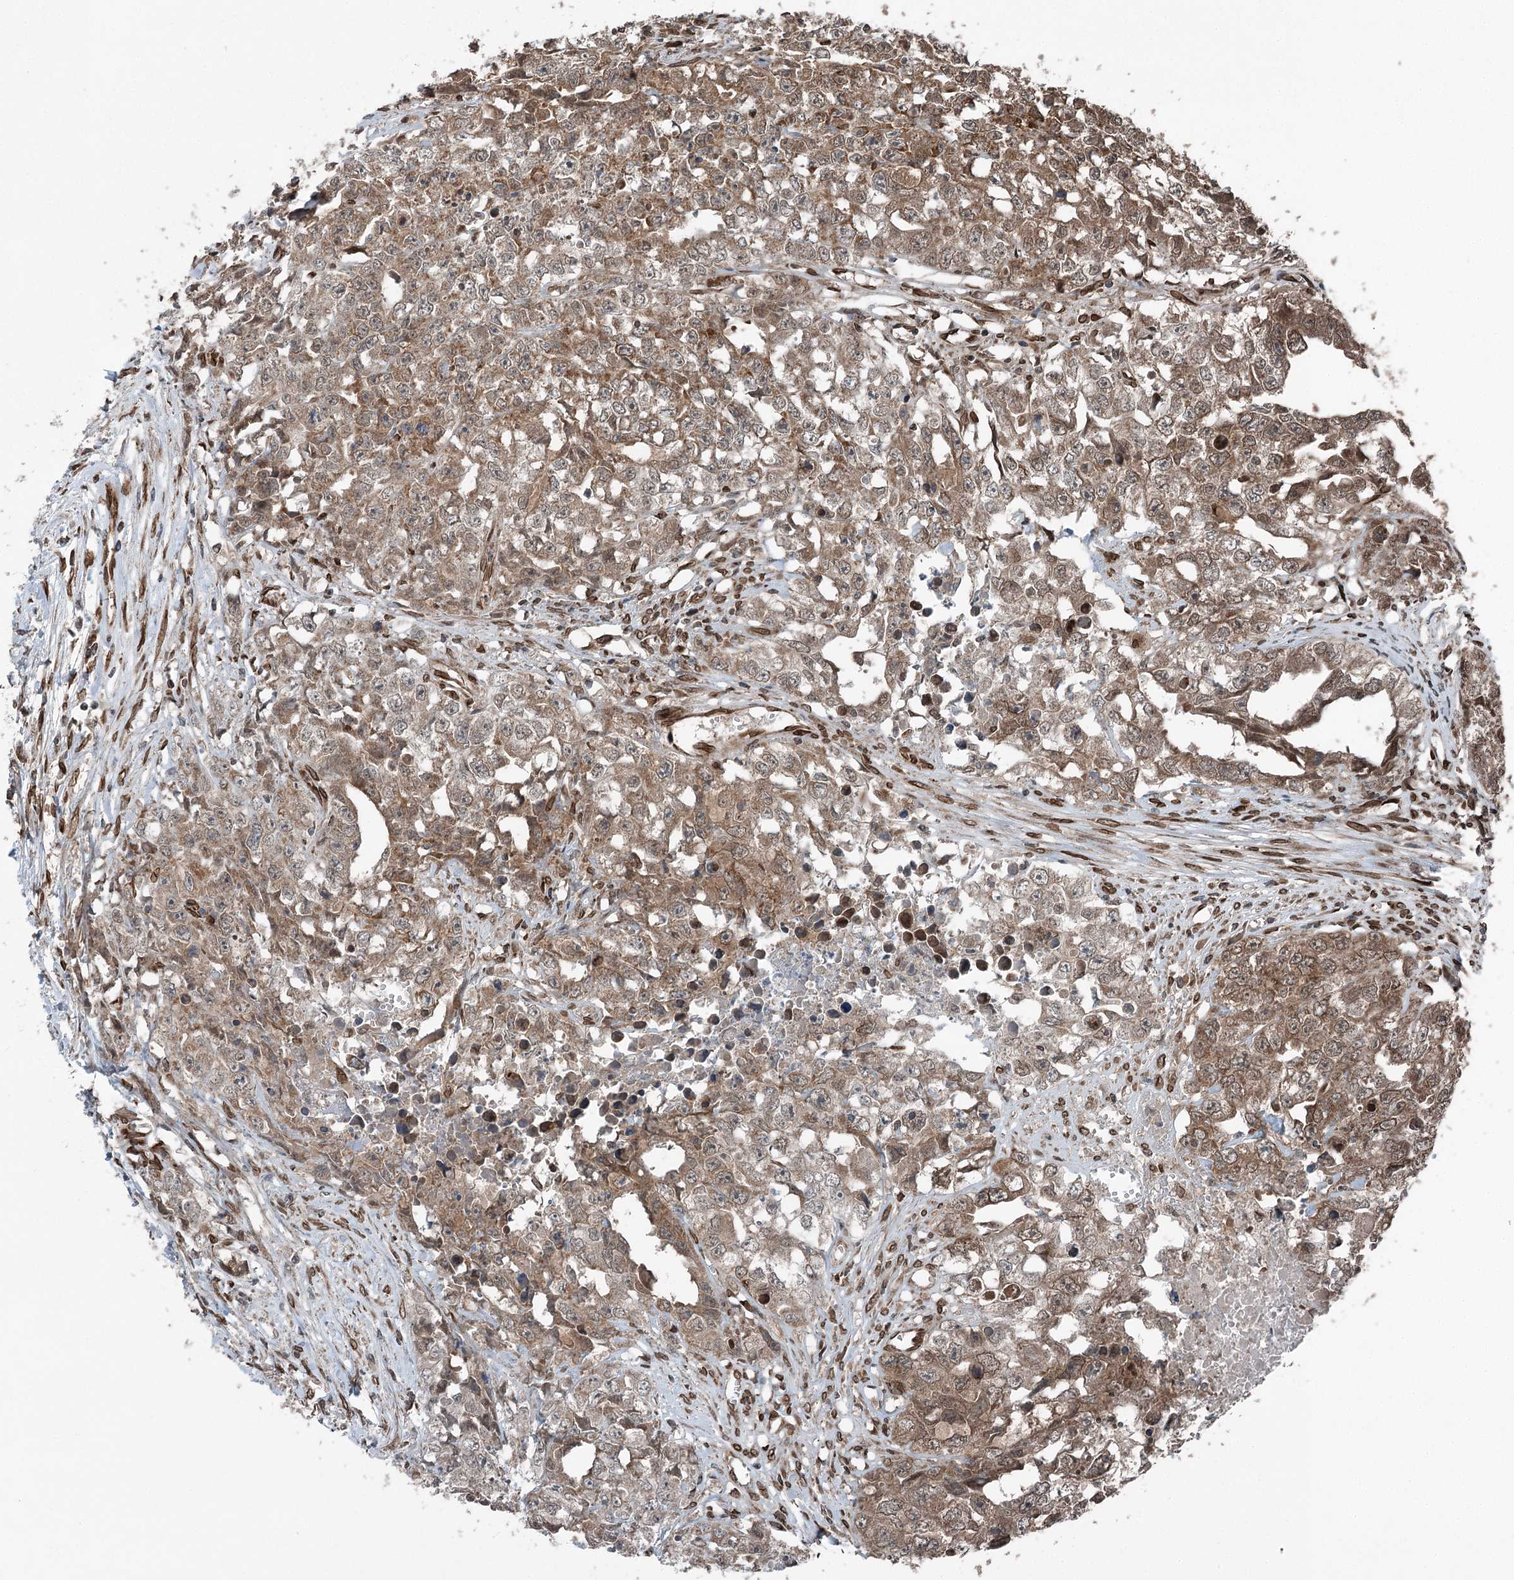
{"staining": {"intensity": "moderate", "quantity": ">75%", "location": "cytoplasmic/membranous"}, "tissue": "testis cancer", "cell_type": "Tumor cells", "image_type": "cancer", "snomed": [{"axis": "morphology", "description": "Seminoma, NOS"}, {"axis": "morphology", "description": "Carcinoma, Embryonal, NOS"}, {"axis": "topography", "description": "Testis"}], "caption": "Immunohistochemical staining of human testis cancer (seminoma) demonstrates moderate cytoplasmic/membranous protein staining in about >75% of tumor cells.", "gene": "BCKDHA", "patient": {"sex": "male", "age": 43}}